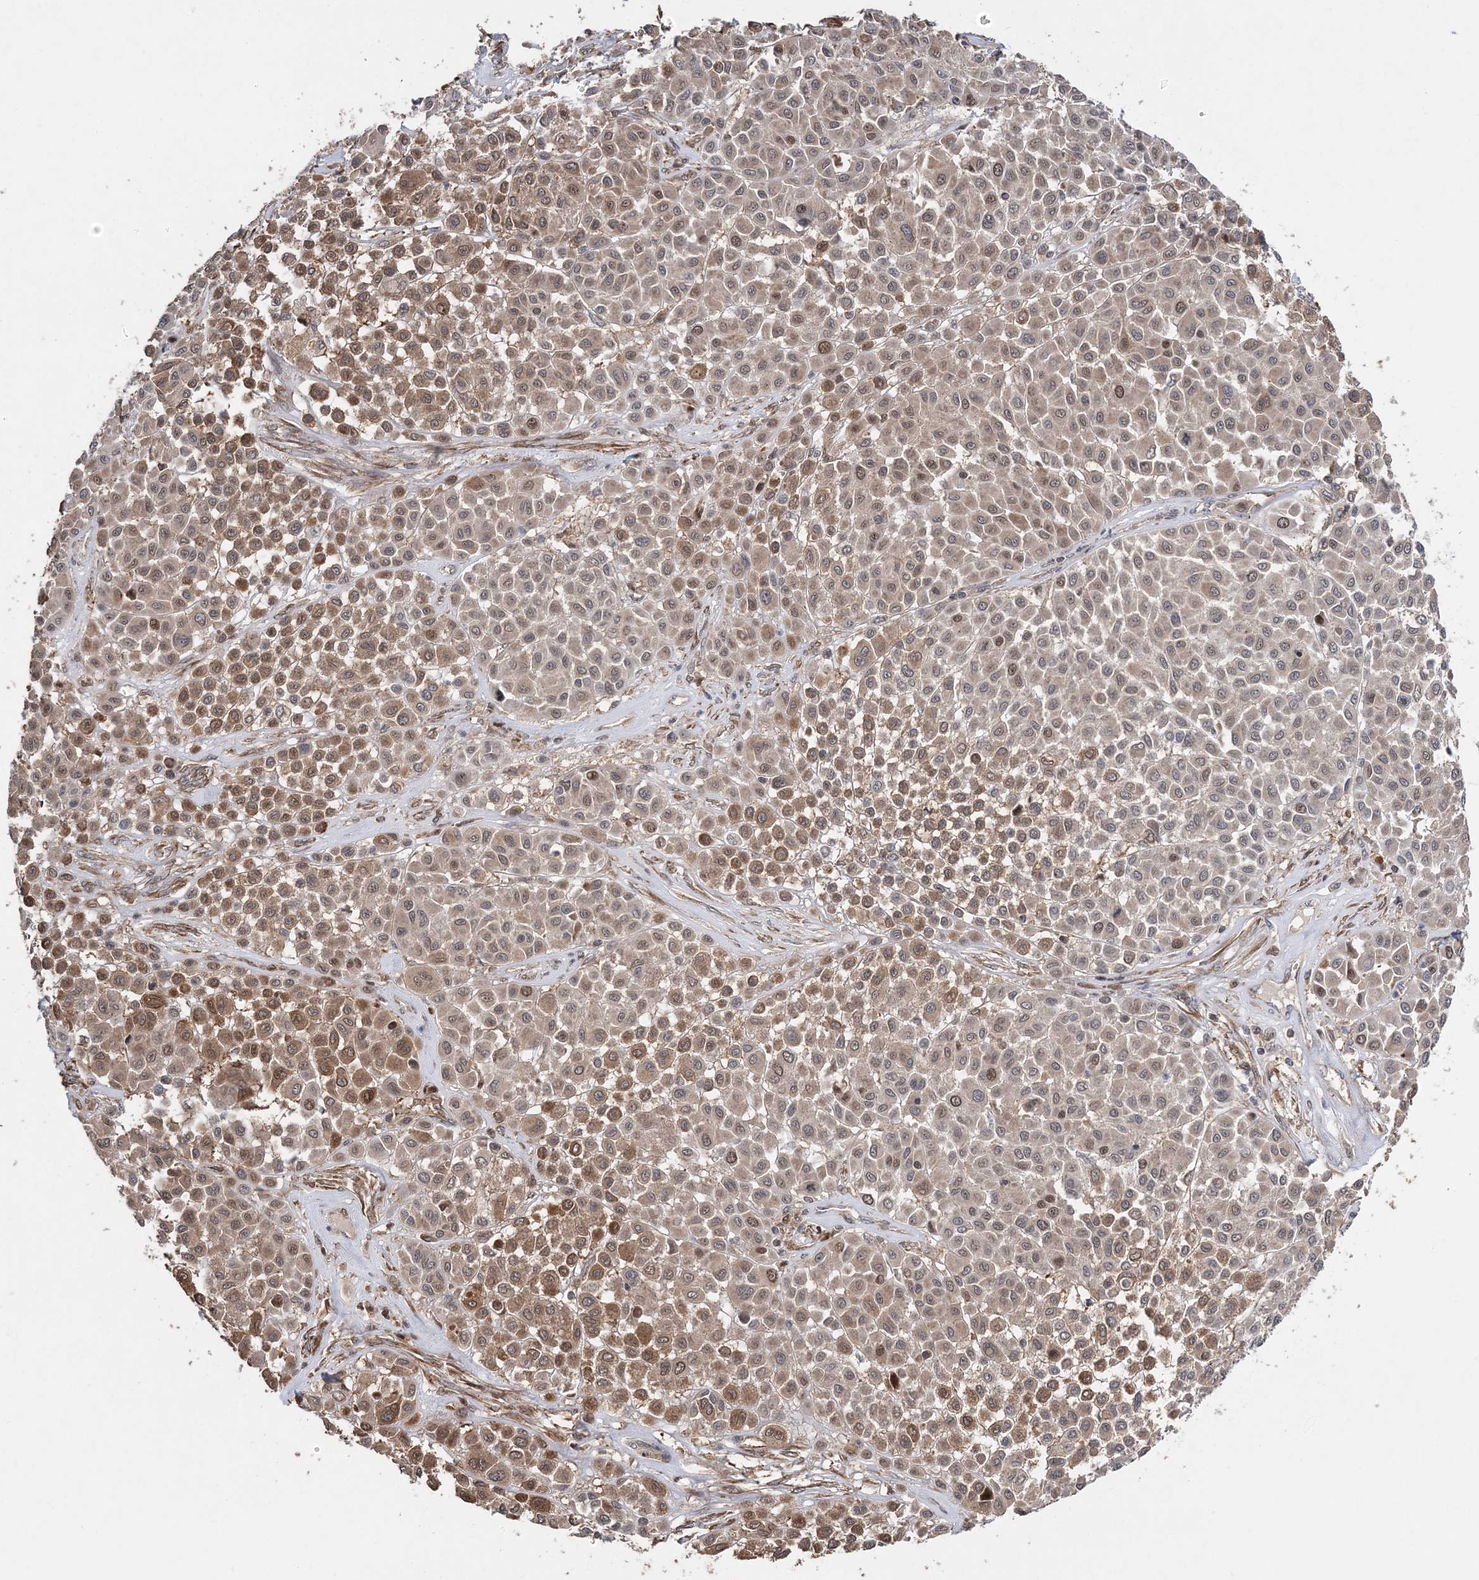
{"staining": {"intensity": "moderate", "quantity": "25%-75%", "location": "cytoplasmic/membranous,nuclear"}, "tissue": "melanoma", "cell_type": "Tumor cells", "image_type": "cancer", "snomed": [{"axis": "morphology", "description": "Malignant melanoma, Metastatic site"}, {"axis": "topography", "description": "Soft tissue"}], "caption": "Malignant melanoma (metastatic site) was stained to show a protein in brown. There is medium levels of moderate cytoplasmic/membranous and nuclear positivity in approximately 25%-75% of tumor cells.", "gene": "KIF4A", "patient": {"sex": "male", "age": 41}}